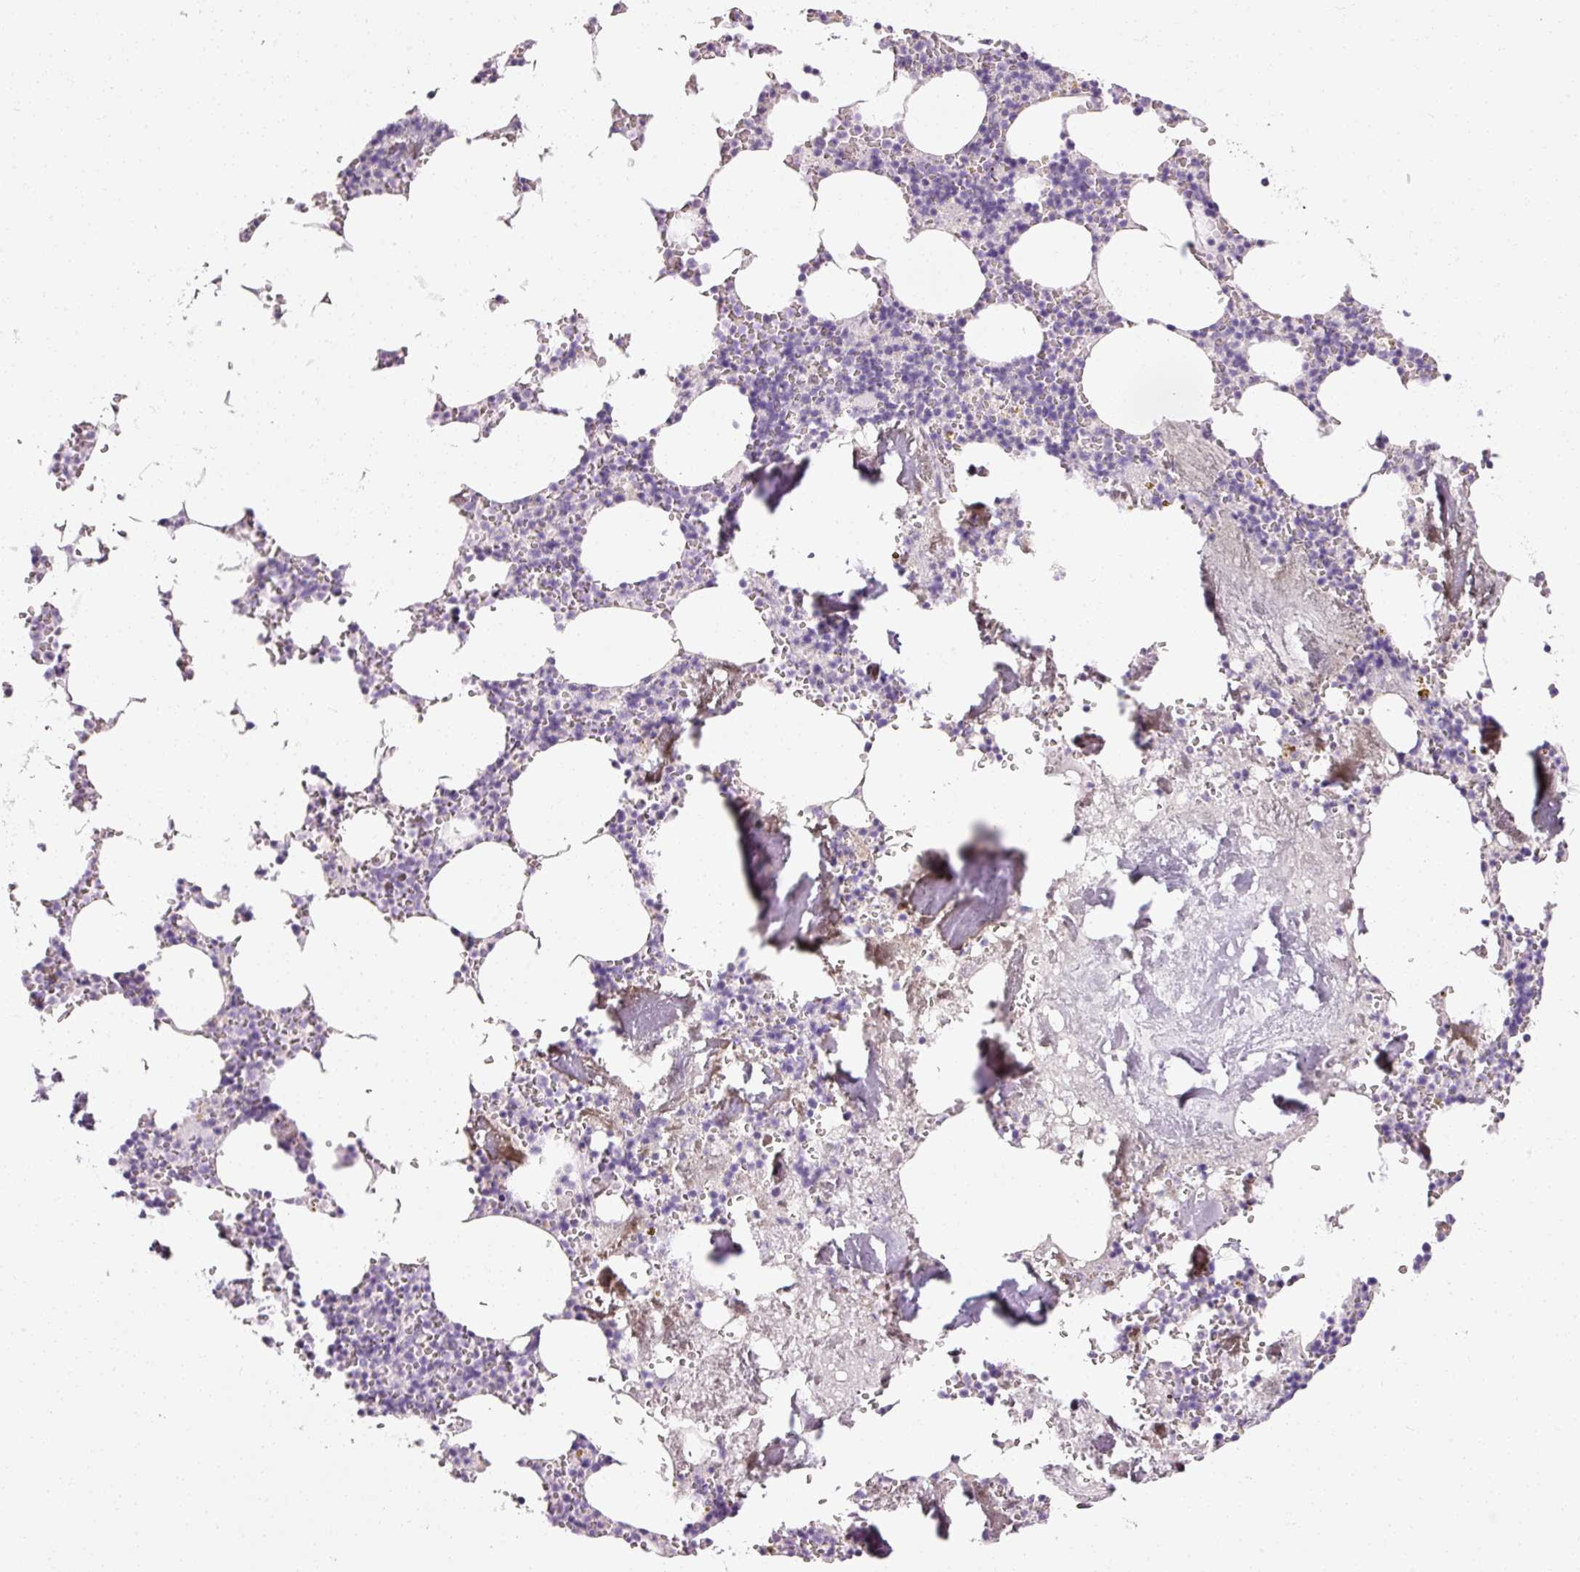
{"staining": {"intensity": "negative", "quantity": "none", "location": "none"}, "tissue": "bone marrow", "cell_type": "Hematopoietic cells", "image_type": "normal", "snomed": [{"axis": "morphology", "description": "Normal tissue, NOS"}, {"axis": "topography", "description": "Bone marrow"}], "caption": "Immunohistochemistry (IHC) photomicrograph of unremarkable human bone marrow stained for a protein (brown), which exhibits no staining in hematopoietic cells. (DAB (3,3'-diaminobenzidine) immunohistochemistry, high magnification).", "gene": "ANKRD20A1", "patient": {"sex": "male", "age": 54}}